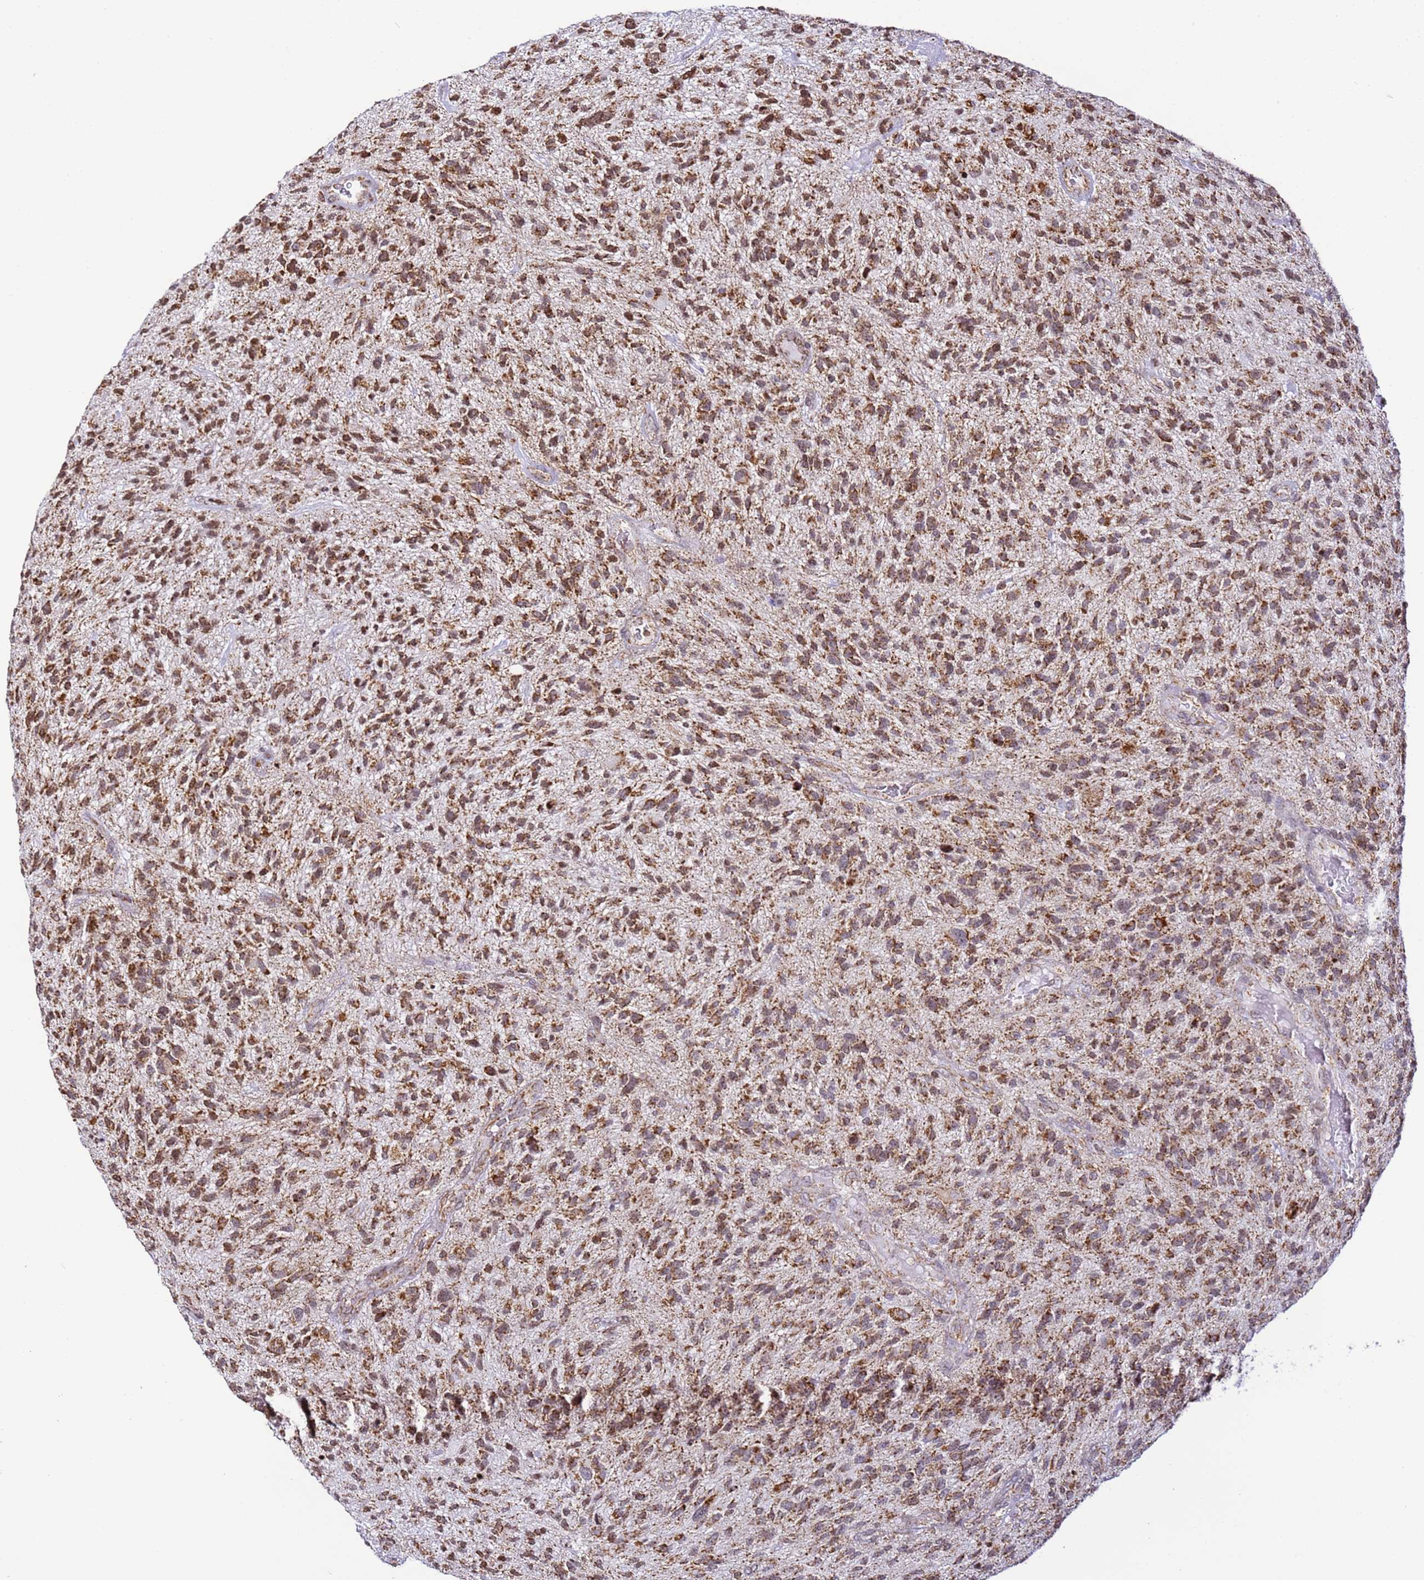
{"staining": {"intensity": "moderate", "quantity": ">75%", "location": "cytoplasmic/membranous"}, "tissue": "glioma", "cell_type": "Tumor cells", "image_type": "cancer", "snomed": [{"axis": "morphology", "description": "Glioma, malignant, High grade"}, {"axis": "topography", "description": "Brain"}], "caption": "There is medium levels of moderate cytoplasmic/membranous positivity in tumor cells of malignant glioma (high-grade), as demonstrated by immunohistochemical staining (brown color).", "gene": "HSPE1", "patient": {"sex": "male", "age": 47}}